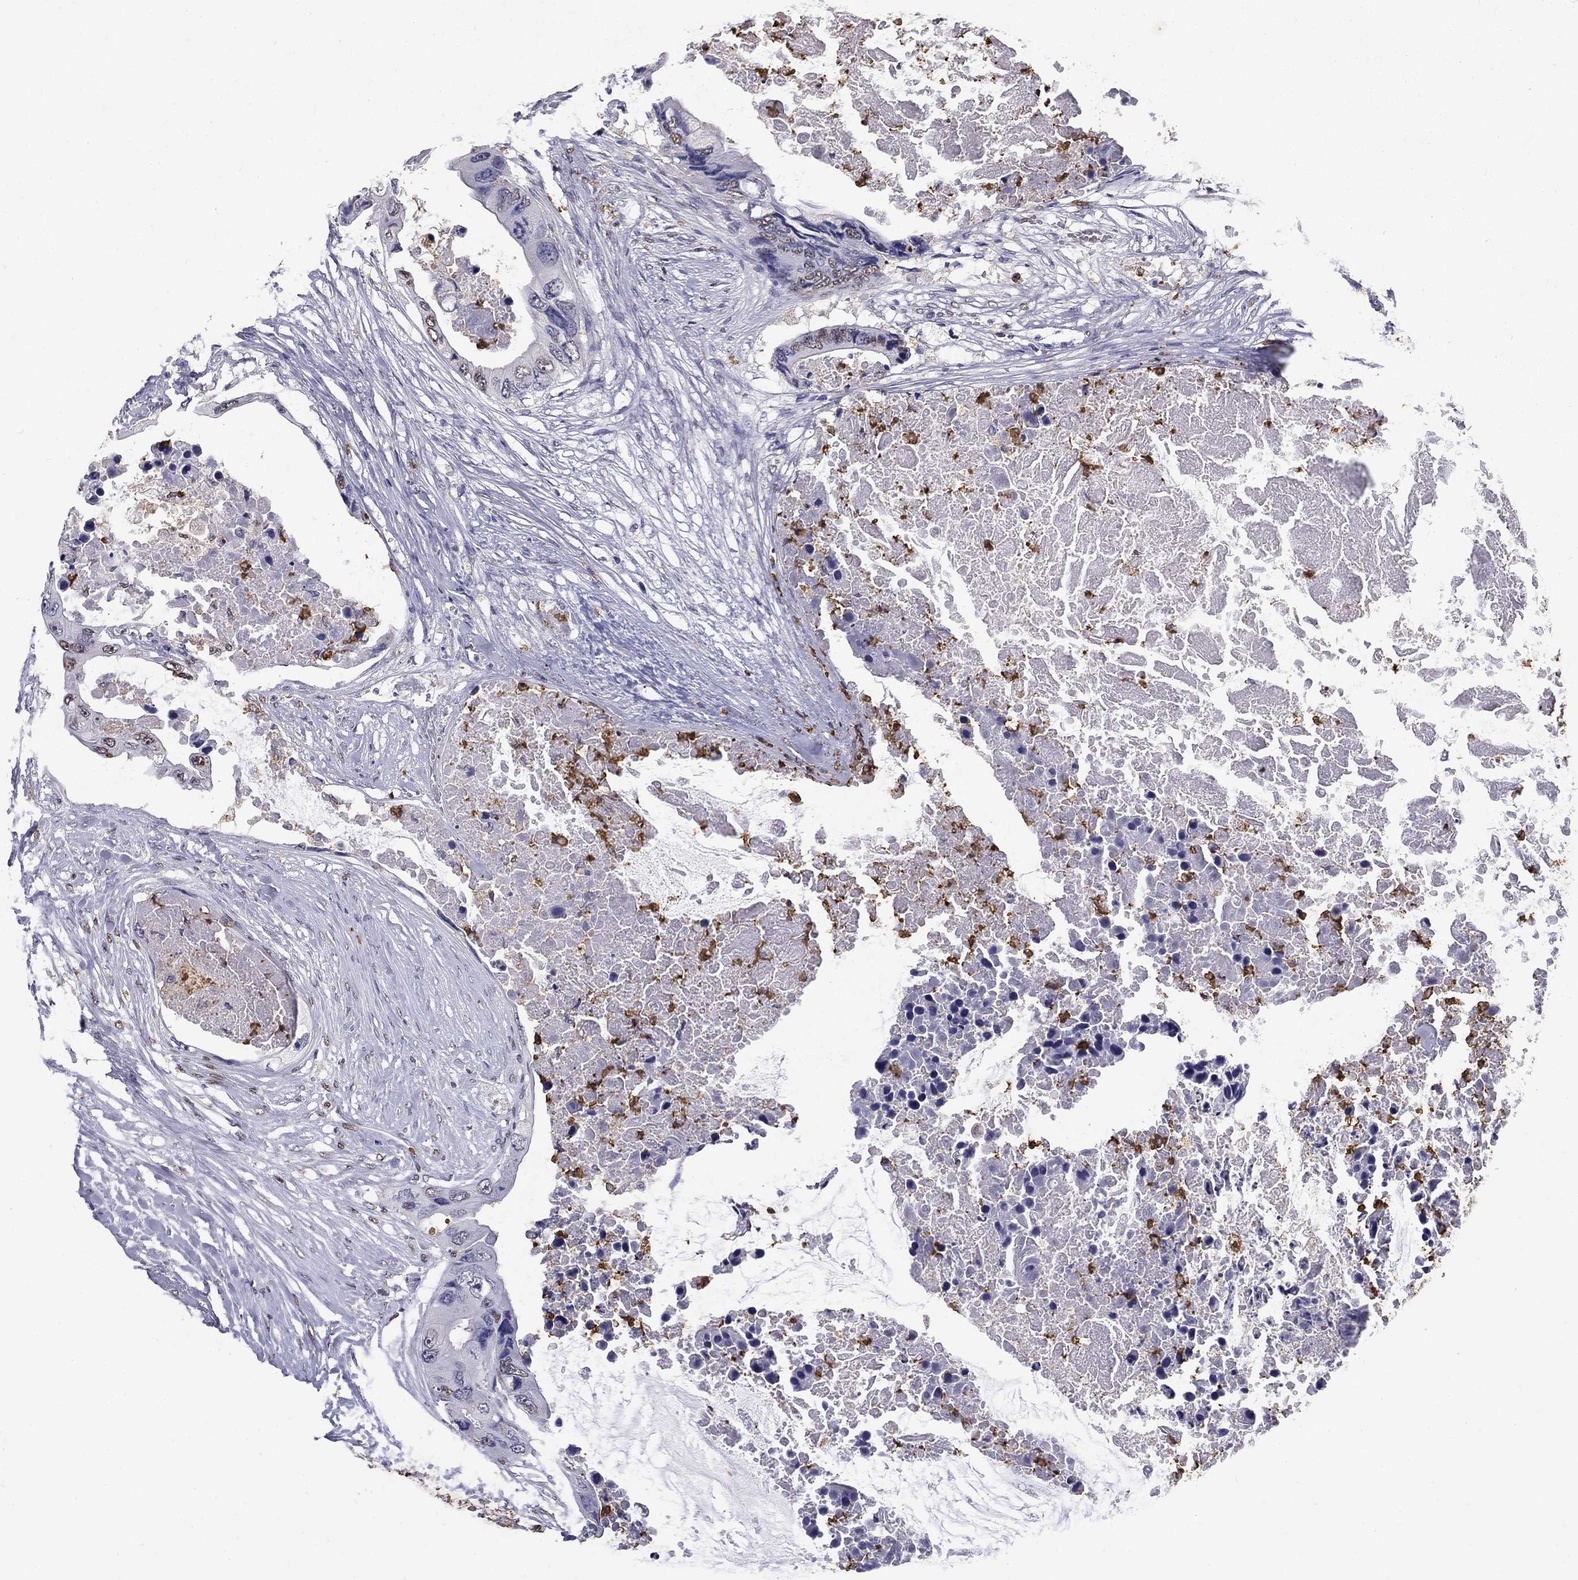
{"staining": {"intensity": "weak", "quantity": "<25%", "location": "nuclear"}, "tissue": "colorectal cancer", "cell_type": "Tumor cells", "image_type": "cancer", "snomed": [{"axis": "morphology", "description": "Adenocarcinoma, NOS"}, {"axis": "topography", "description": "Rectum"}], "caption": "Human colorectal cancer (adenocarcinoma) stained for a protein using immunohistochemistry shows no positivity in tumor cells.", "gene": "IGSF8", "patient": {"sex": "male", "age": 63}}